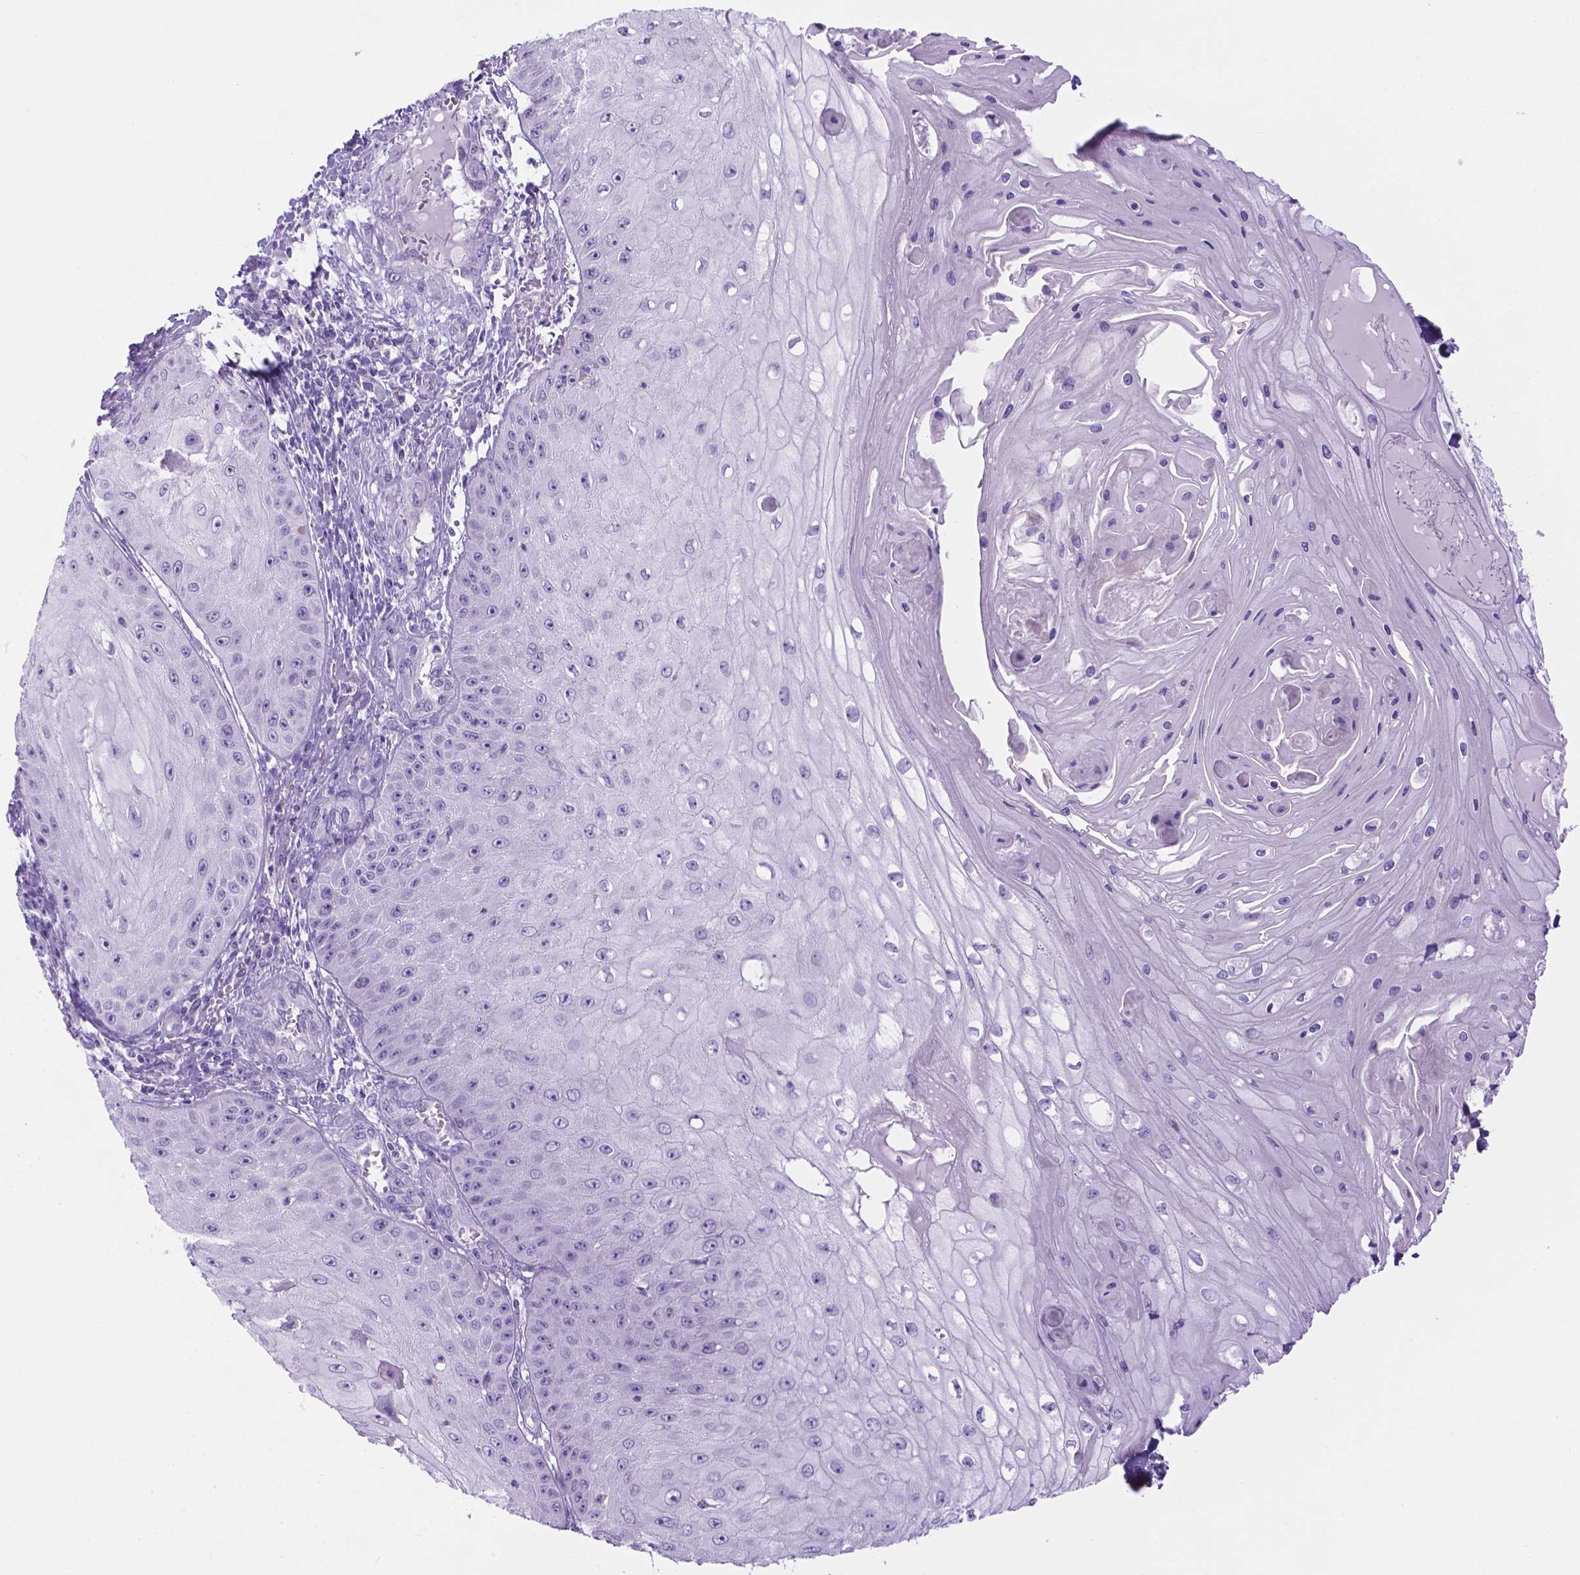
{"staining": {"intensity": "negative", "quantity": "none", "location": "none"}, "tissue": "skin cancer", "cell_type": "Tumor cells", "image_type": "cancer", "snomed": [{"axis": "morphology", "description": "Squamous cell carcinoma, NOS"}, {"axis": "topography", "description": "Skin"}], "caption": "Immunohistochemical staining of human squamous cell carcinoma (skin) demonstrates no significant staining in tumor cells. (DAB immunohistochemistry, high magnification).", "gene": "SPAG6", "patient": {"sex": "male", "age": 70}}